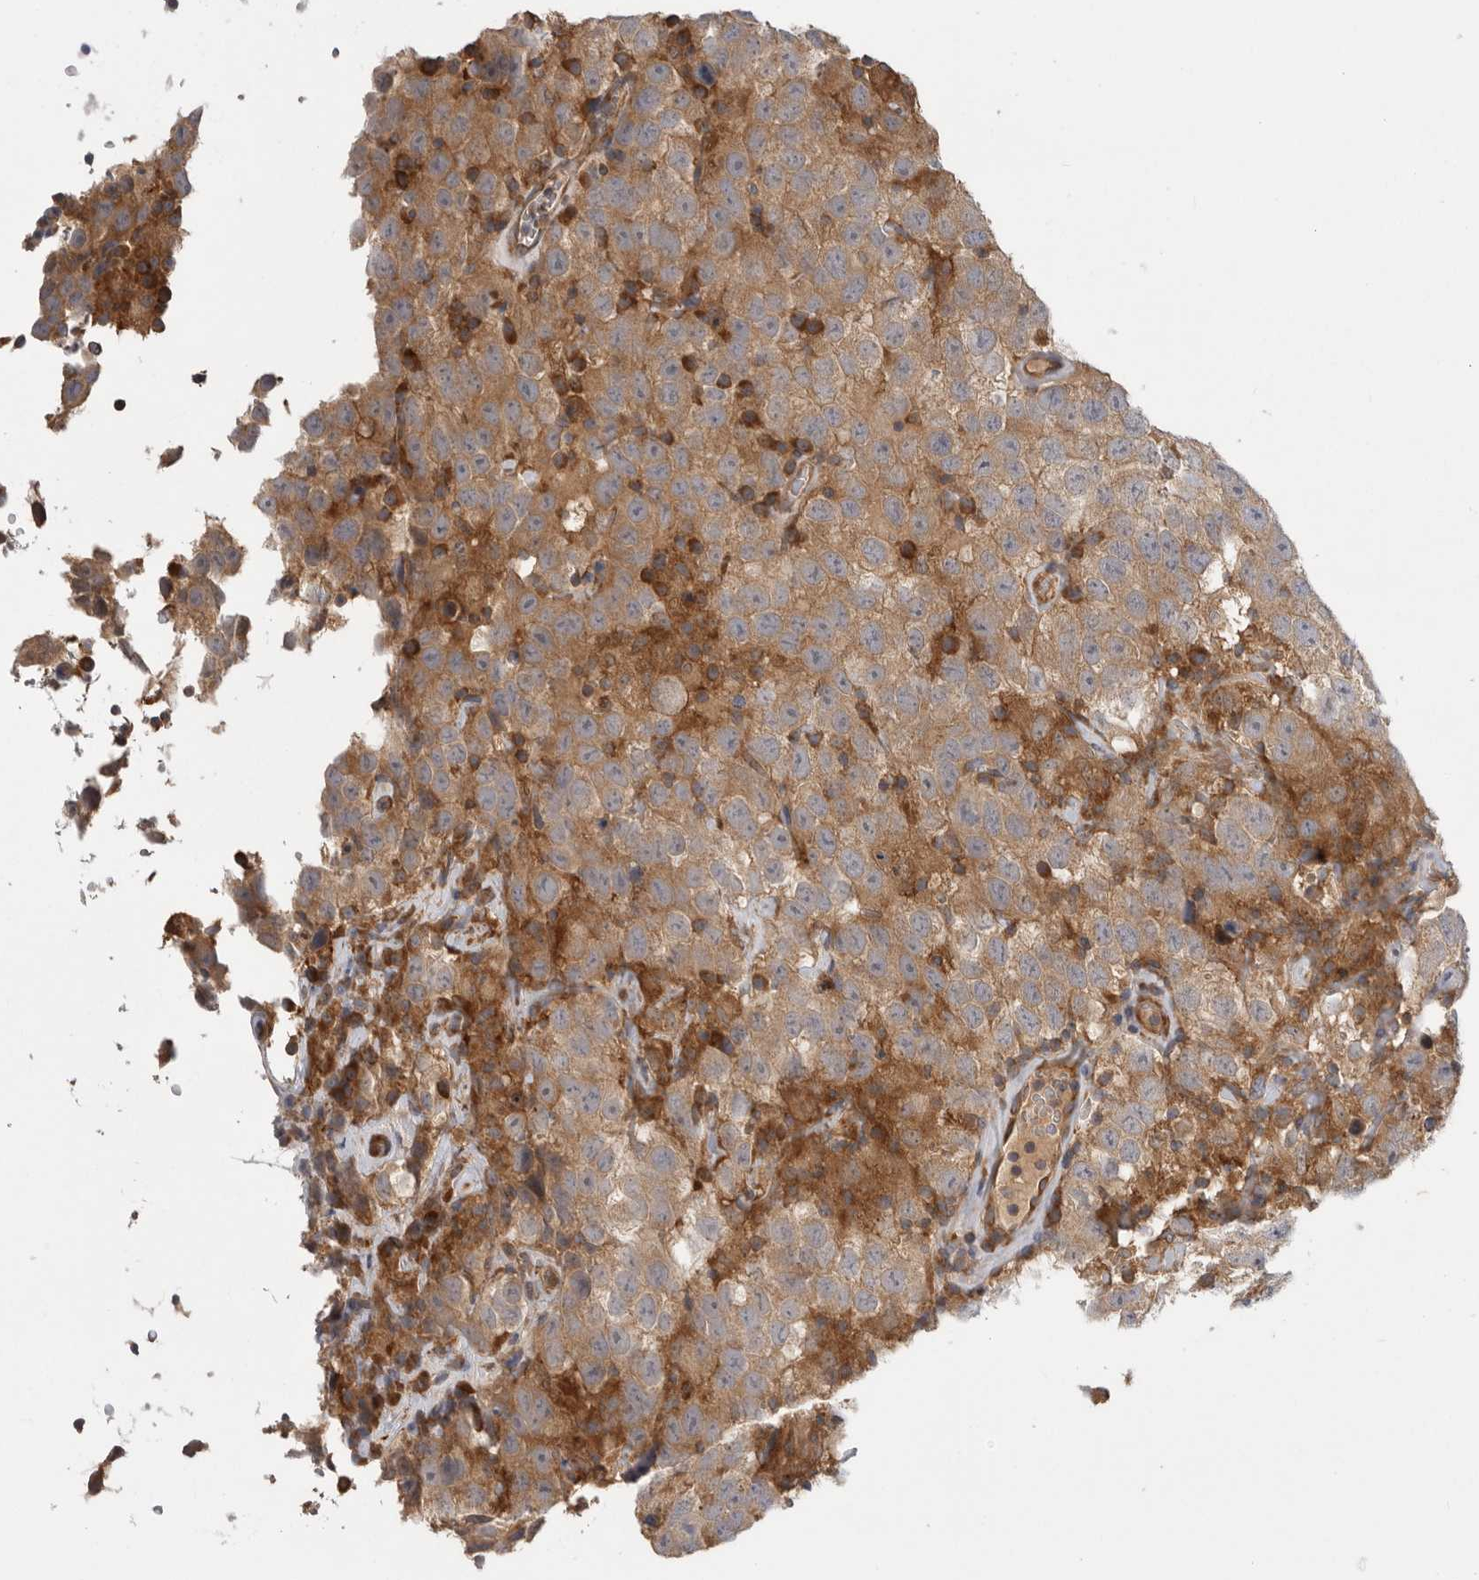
{"staining": {"intensity": "weak", "quantity": ">75%", "location": "cytoplasmic/membranous"}, "tissue": "testis cancer", "cell_type": "Tumor cells", "image_type": "cancer", "snomed": [{"axis": "morphology", "description": "Seminoma, NOS"}, {"axis": "topography", "description": "Testis"}], "caption": "Immunohistochemistry (IHC) micrograph of human seminoma (testis) stained for a protein (brown), which exhibits low levels of weak cytoplasmic/membranous expression in about >75% of tumor cells.", "gene": "C1orf109", "patient": {"sex": "male", "age": 41}}